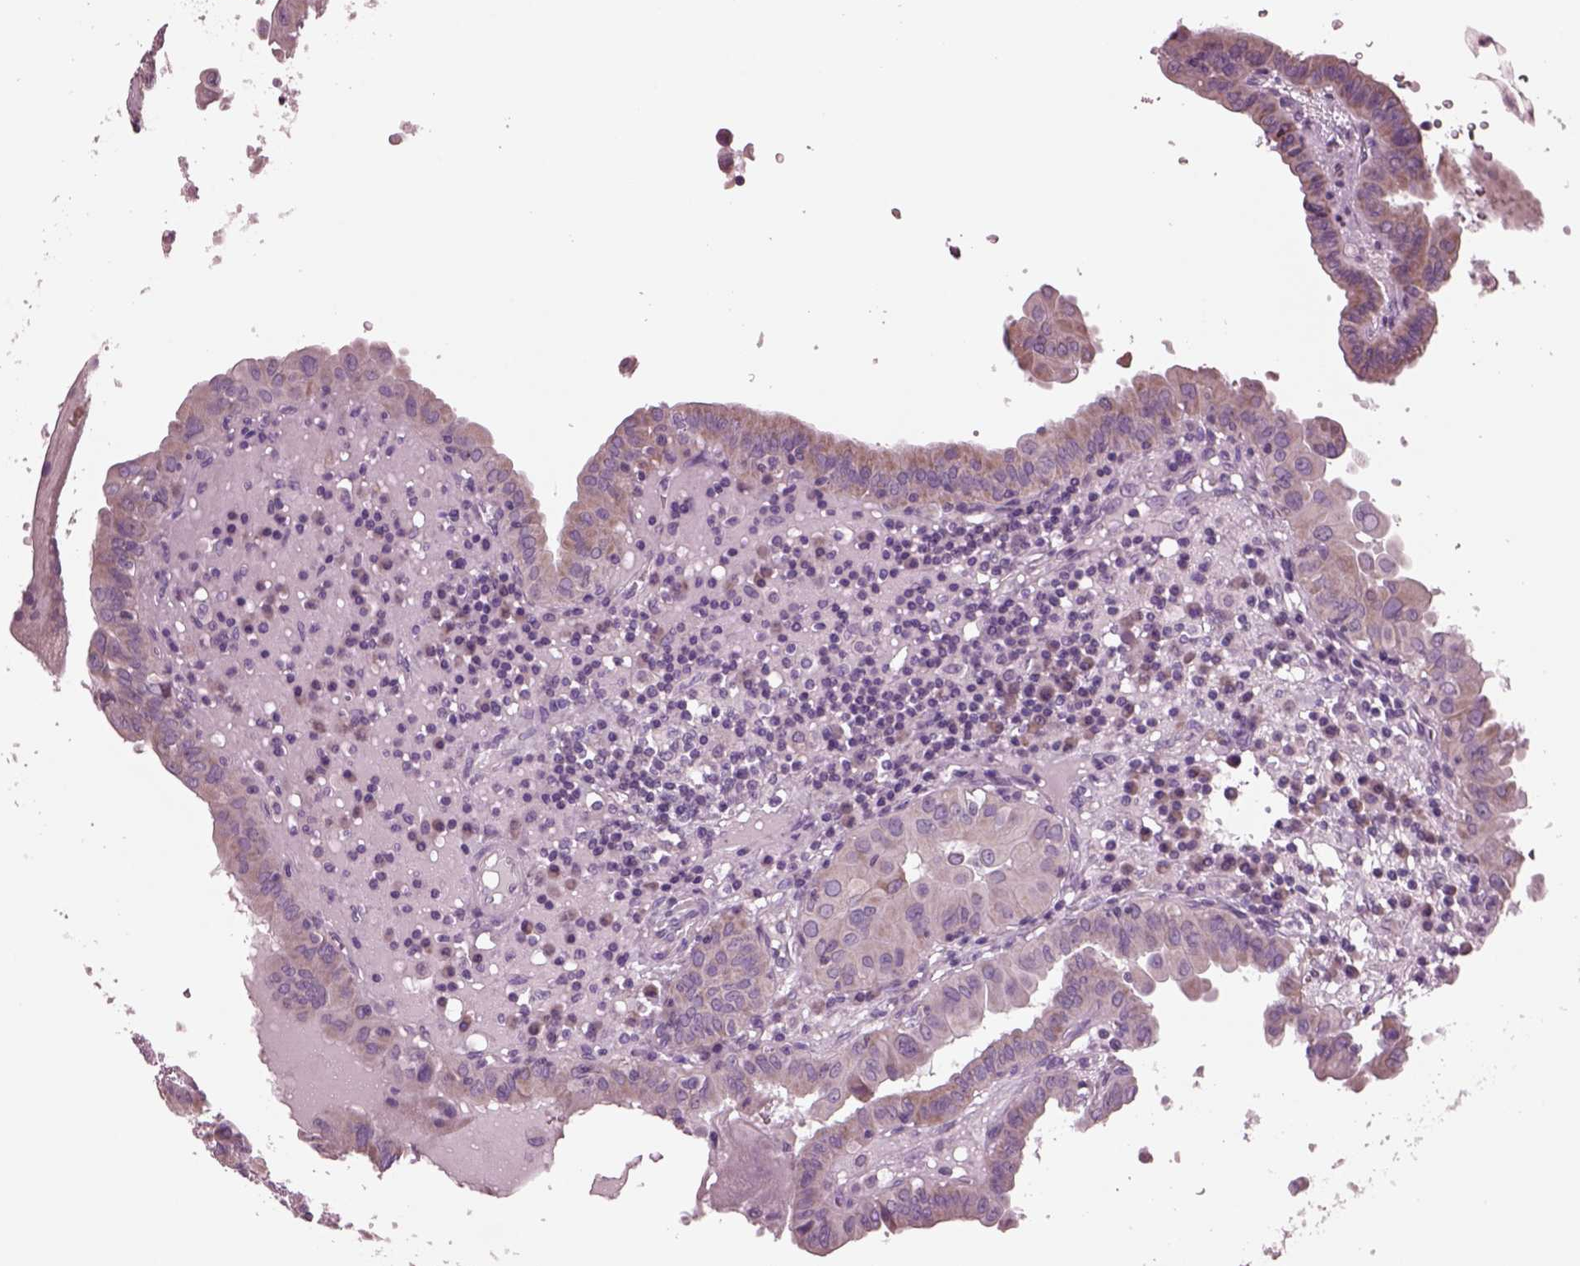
{"staining": {"intensity": "weak", "quantity": "25%-75%", "location": "cytoplasmic/membranous"}, "tissue": "thyroid cancer", "cell_type": "Tumor cells", "image_type": "cancer", "snomed": [{"axis": "morphology", "description": "Papillary adenocarcinoma, NOS"}, {"axis": "topography", "description": "Thyroid gland"}], "caption": "Protein positivity by immunohistochemistry shows weak cytoplasmic/membranous expression in approximately 25%-75% of tumor cells in papillary adenocarcinoma (thyroid). (DAB (3,3'-diaminobenzidine) IHC with brightfield microscopy, high magnification).", "gene": "AP4M1", "patient": {"sex": "female", "age": 37}}